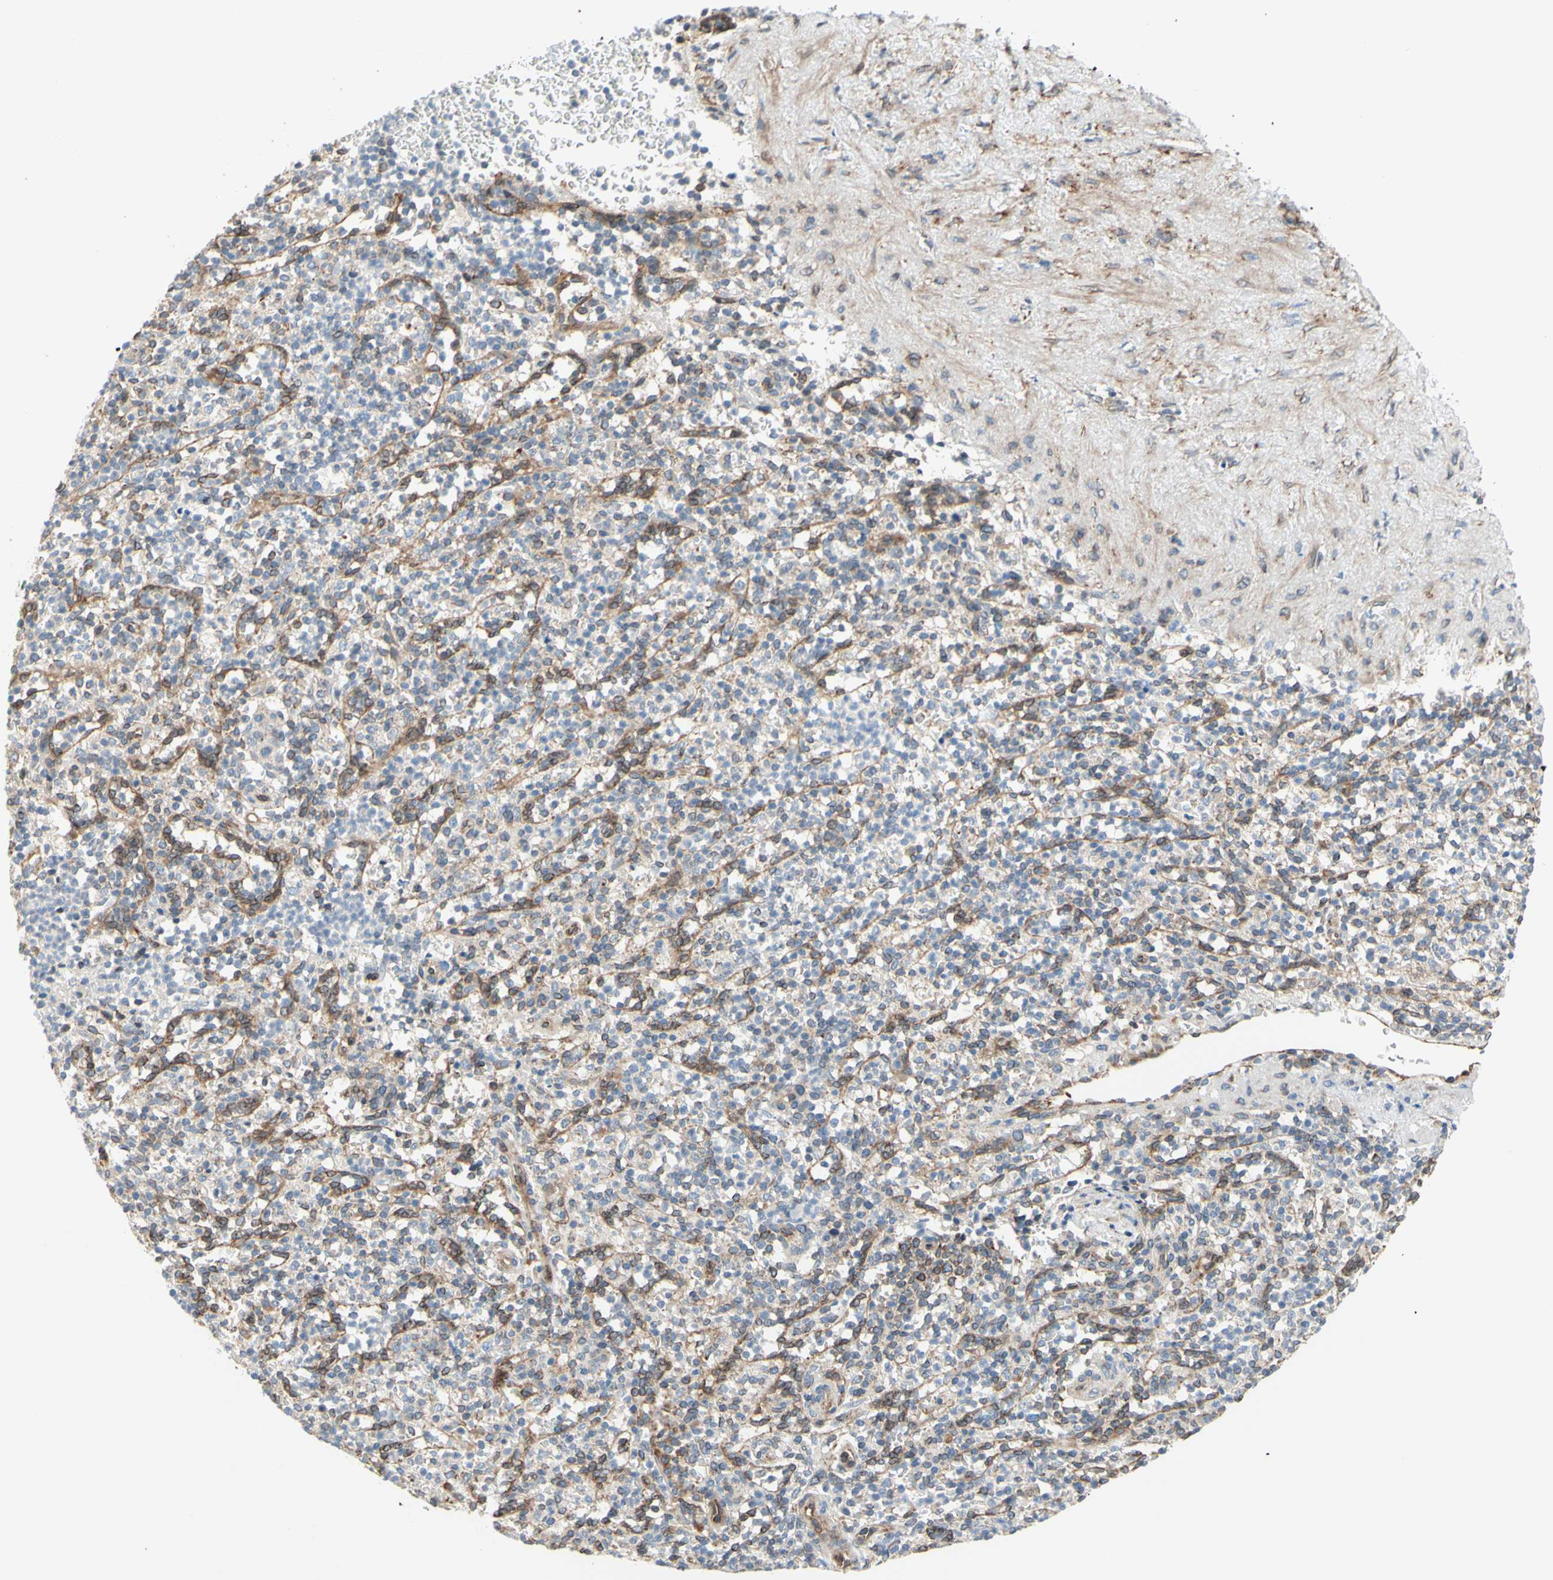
{"staining": {"intensity": "negative", "quantity": "none", "location": "none"}, "tissue": "spleen", "cell_type": "Cells in red pulp", "image_type": "normal", "snomed": [{"axis": "morphology", "description": "Normal tissue, NOS"}, {"axis": "topography", "description": "Spleen"}], "caption": "DAB immunohistochemical staining of unremarkable human spleen reveals no significant positivity in cells in red pulp. (DAB (3,3'-diaminobenzidine) immunohistochemistry, high magnification).", "gene": "TRAF2", "patient": {"sex": "female", "age": 74}}